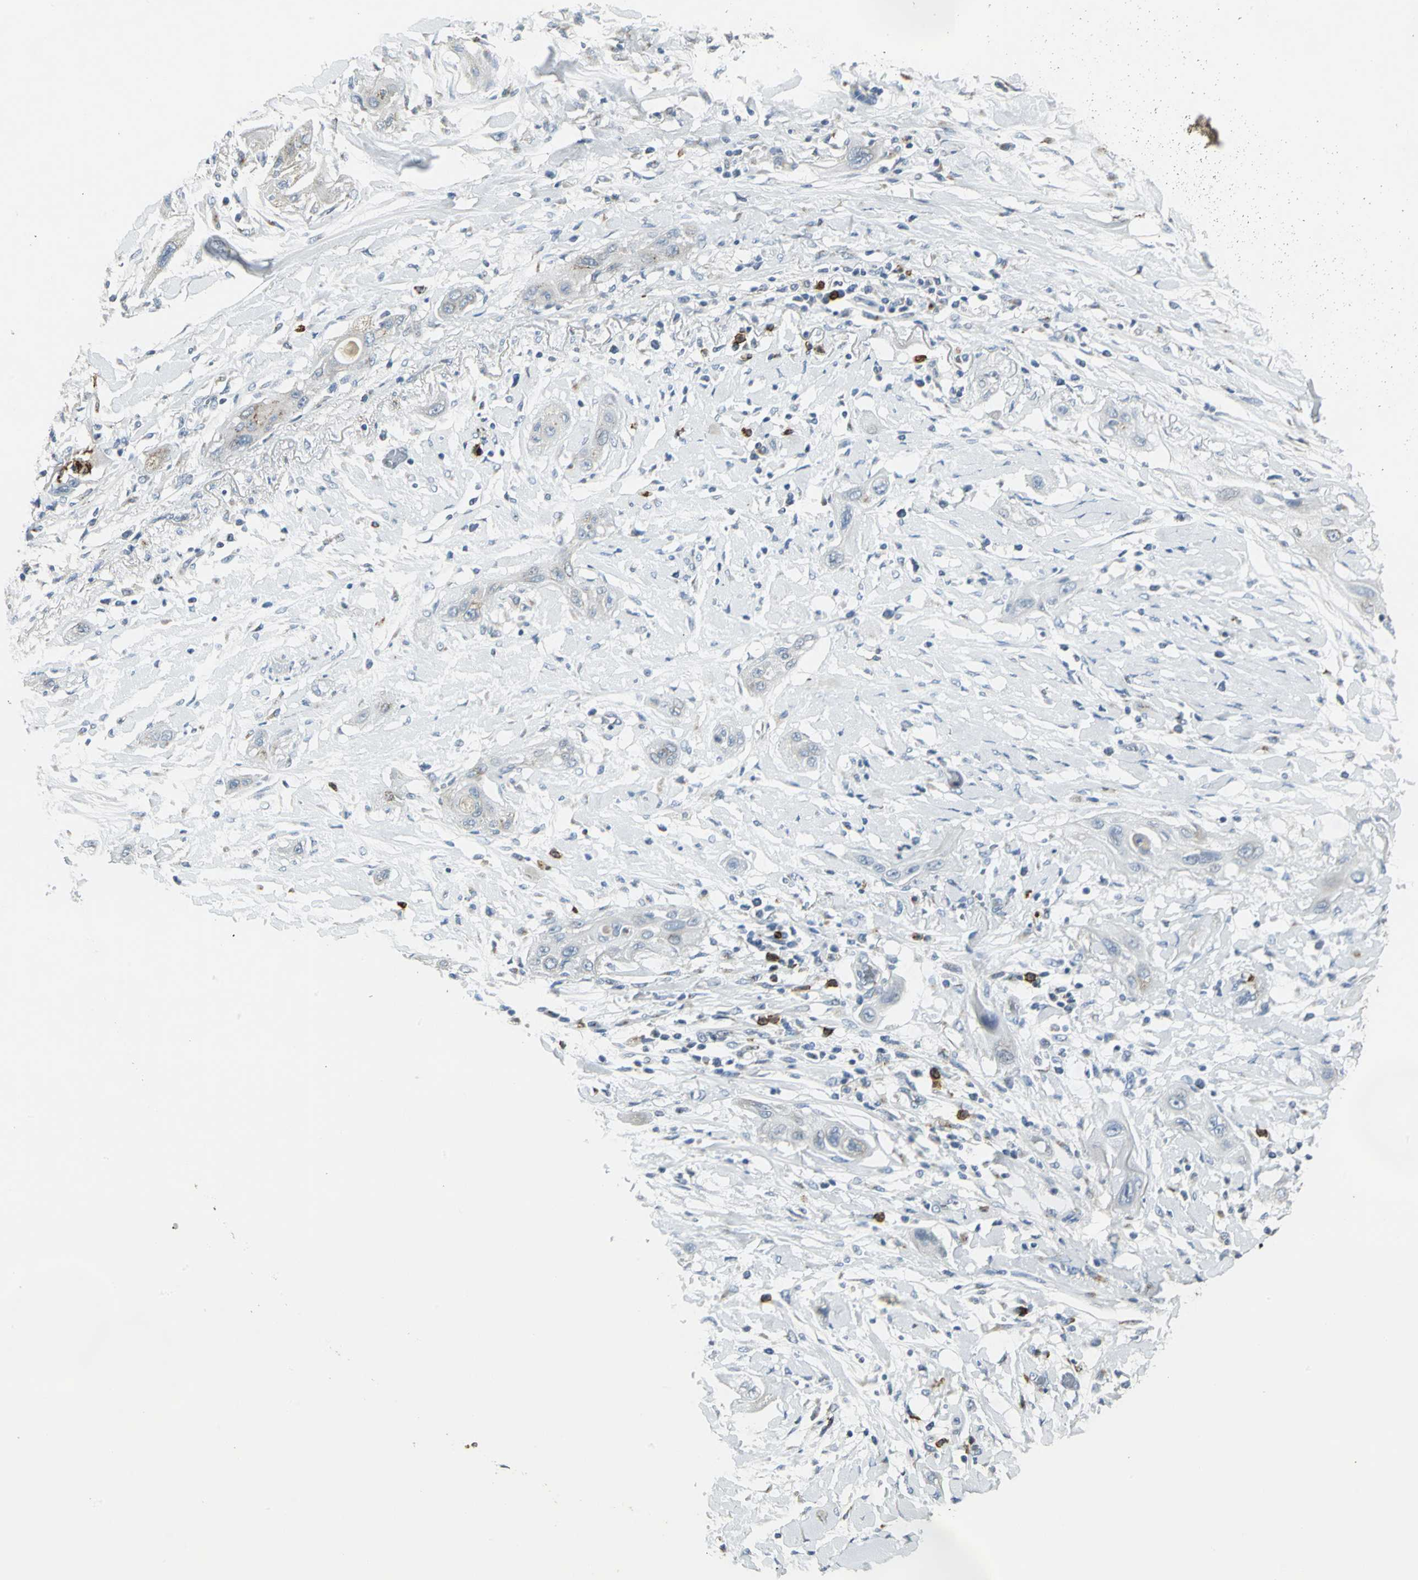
{"staining": {"intensity": "weak", "quantity": "25%-75%", "location": "cytoplasmic/membranous"}, "tissue": "lung cancer", "cell_type": "Tumor cells", "image_type": "cancer", "snomed": [{"axis": "morphology", "description": "Squamous cell carcinoma, NOS"}, {"axis": "topography", "description": "Lung"}], "caption": "The image demonstrates a brown stain indicating the presence of a protein in the cytoplasmic/membranous of tumor cells in lung squamous cell carcinoma.", "gene": "TM9SF2", "patient": {"sex": "female", "age": 47}}